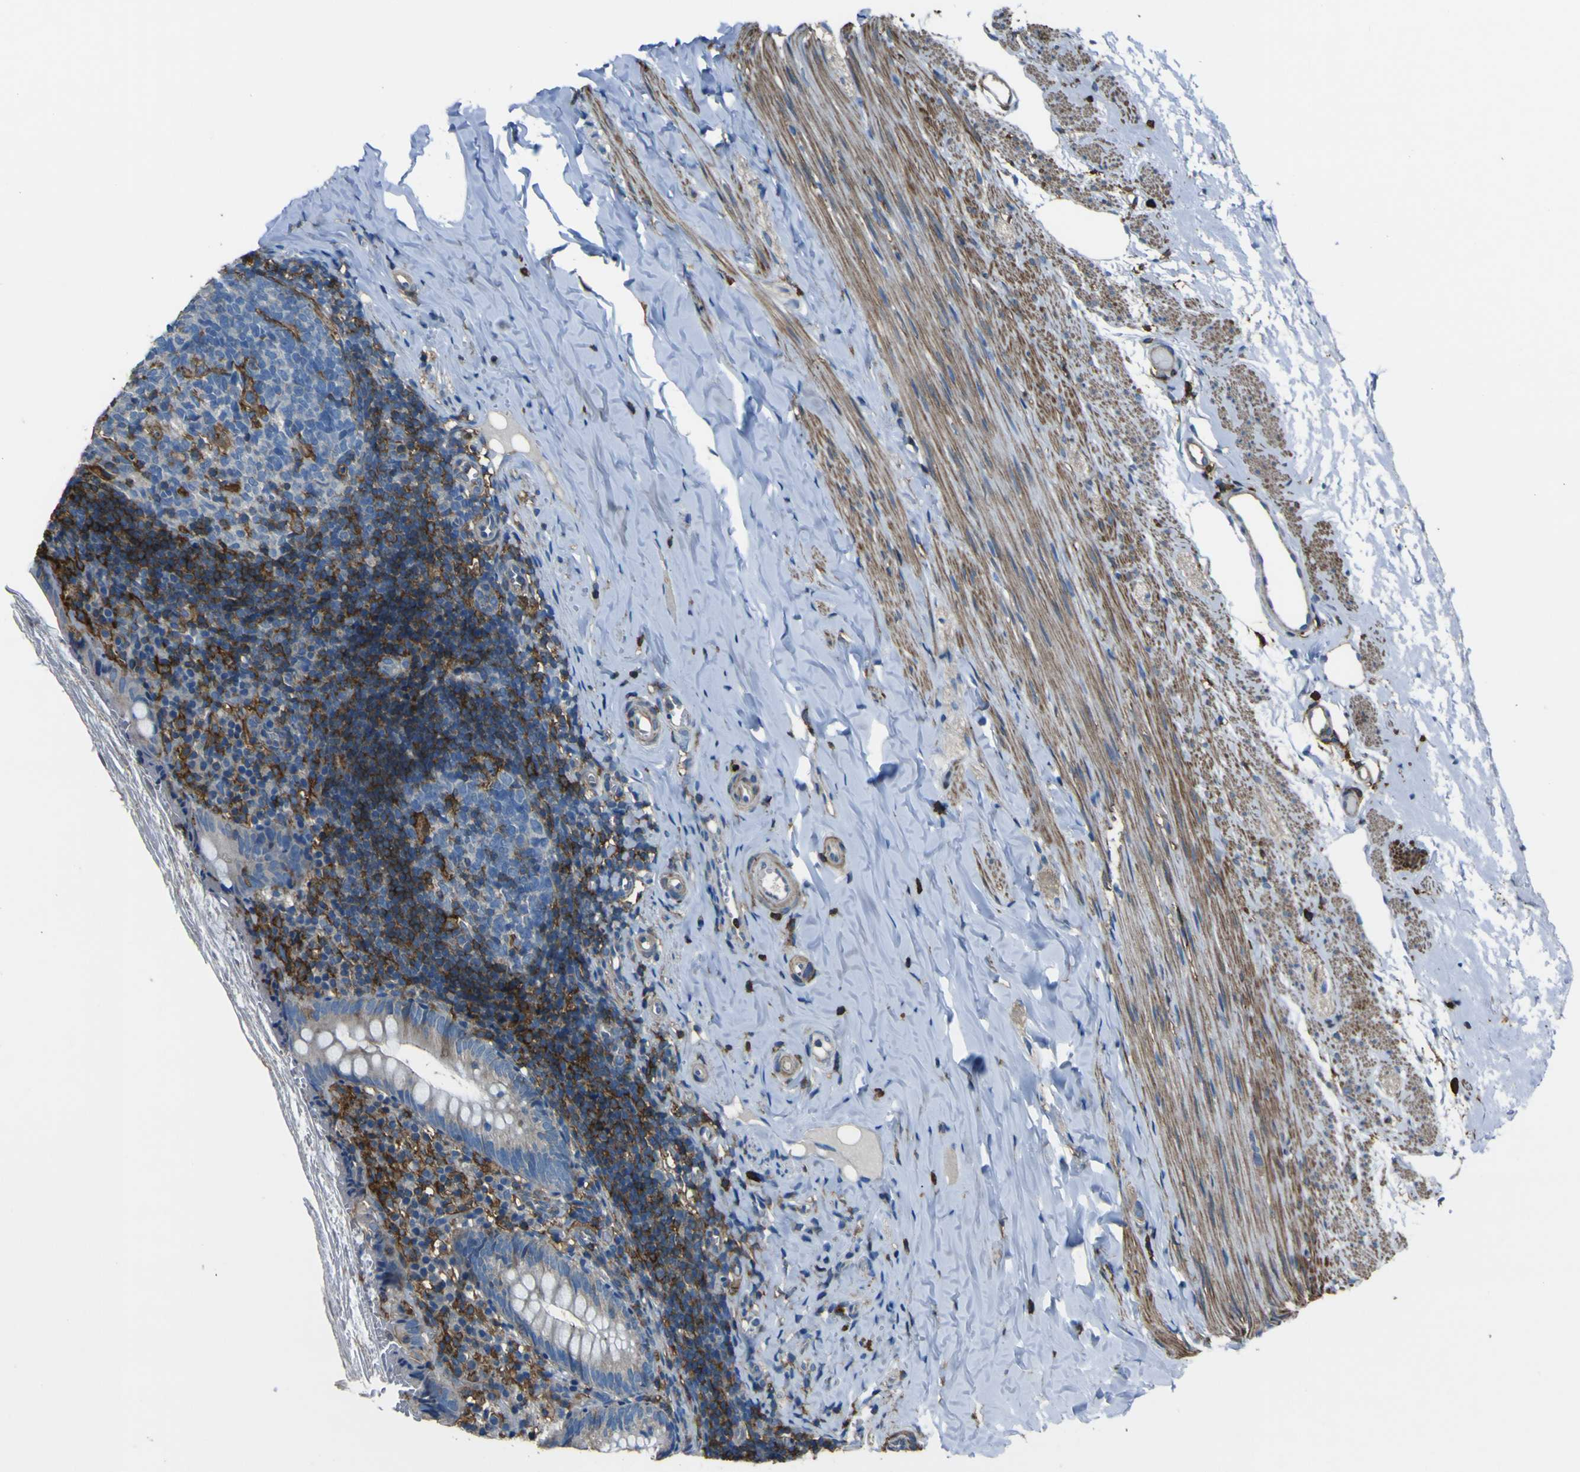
{"staining": {"intensity": "moderate", "quantity": "<25%", "location": "cytoplasmic/membranous"}, "tissue": "appendix", "cell_type": "Glandular cells", "image_type": "normal", "snomed": [{"axis": "morphology", "description": "Normal tissue, NOS"}, {"axis": "topography", "description": "Appendix"}], "caption": "Normal appendix reveals moderate cytoplasmic/membranous expression in approximately <25% of glandular cells.", "gene": "LAIR1", "patient": {"sex": "female", "age": 10}}